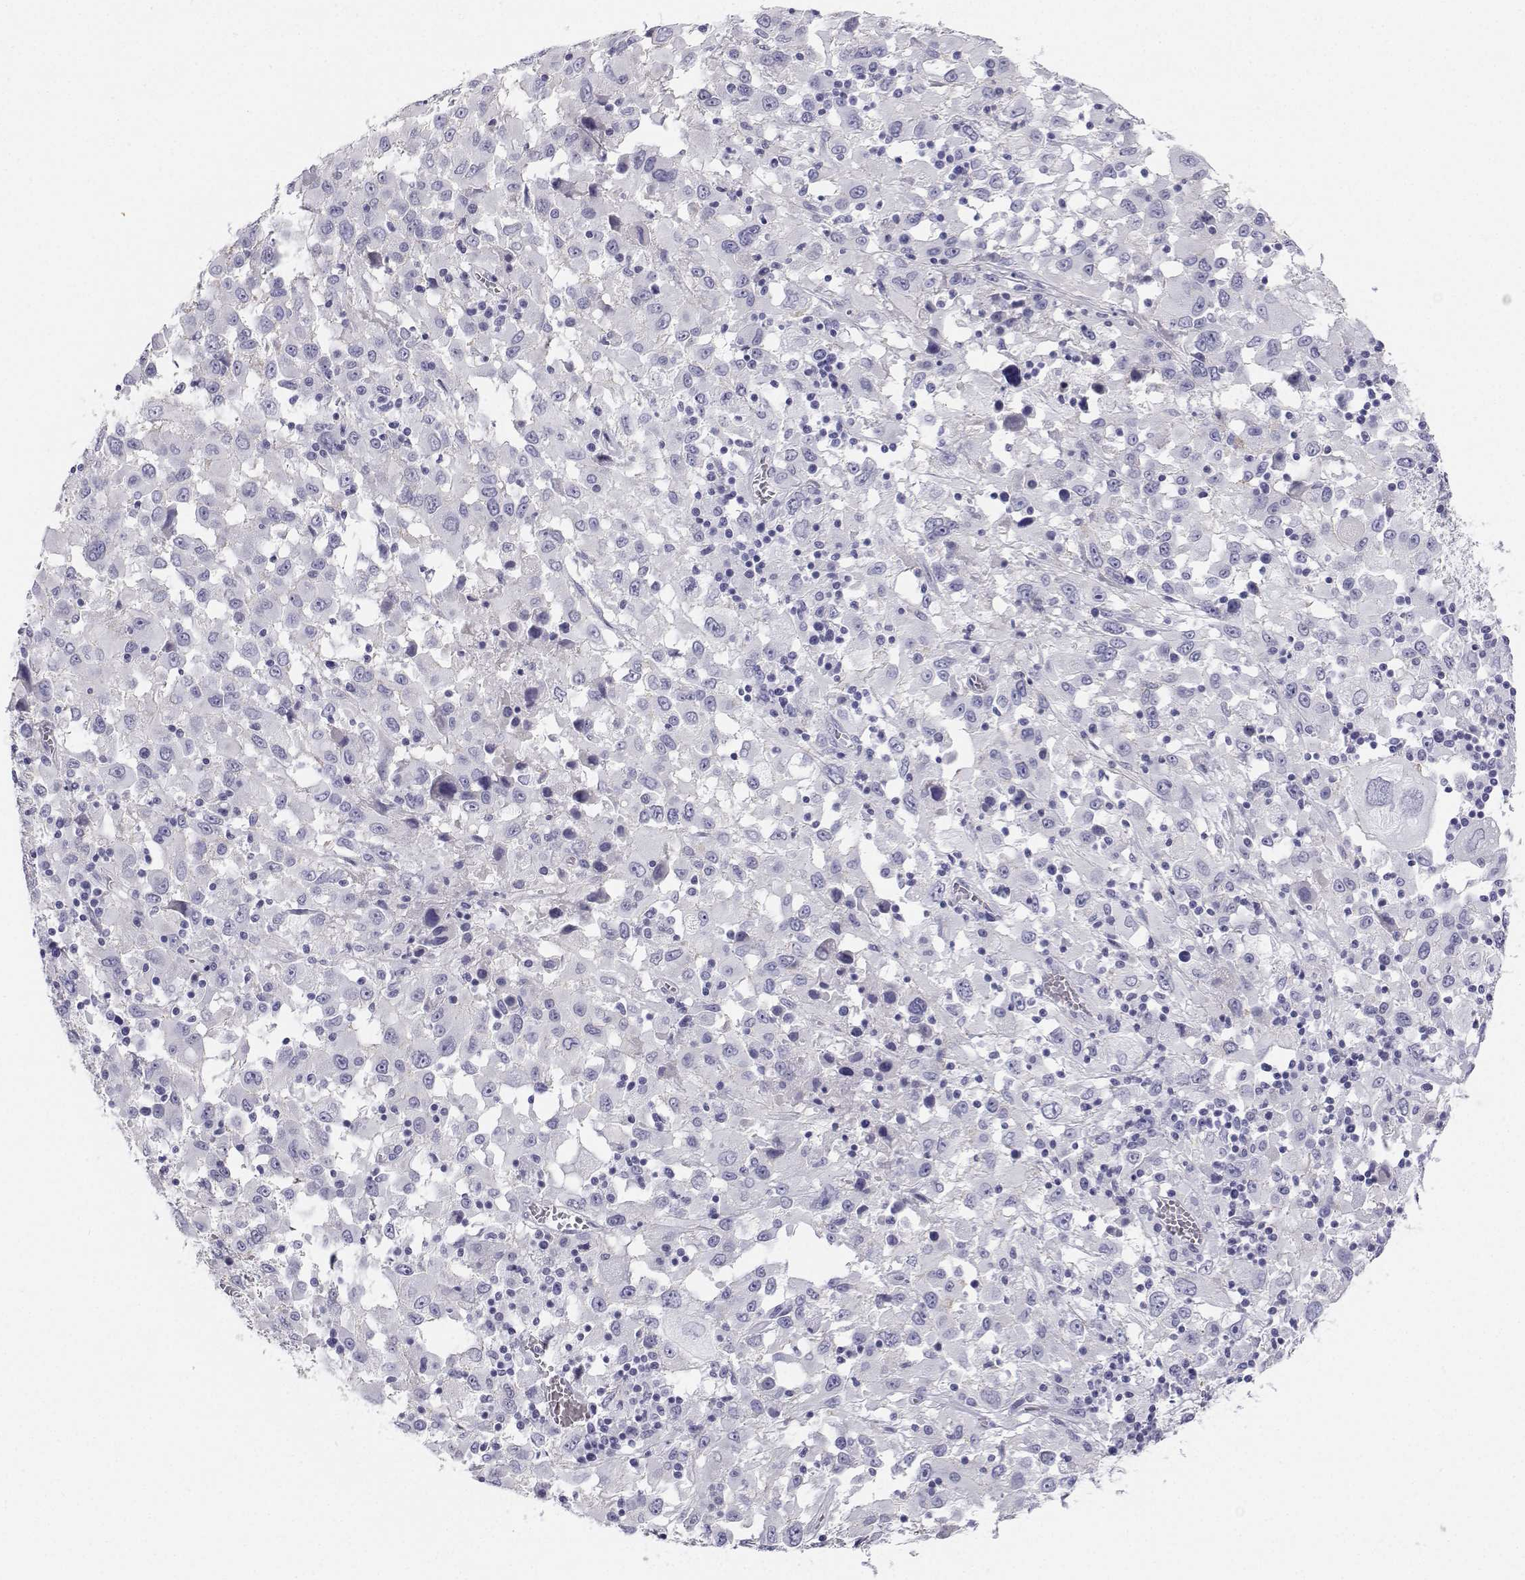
{"staining": {"intensity": "negative", "quantity": "none", "location": "none"}, "tissue": "melanoma", "cell_type": "Tumor cells", "image_type": "cancer", "snomed": [{"axis": "morphology", "description": "Malignant melanoma, Metastatic site"}, {"axis": "topography", "description": "Soft tissue"}], "caption": "A histopathology image of malignant melanoma (metastatic site) stained for a protein displays no brown staining in tumor cells.", "gene": "BHMT", "patient": {"sex": "male", "age": 50}}